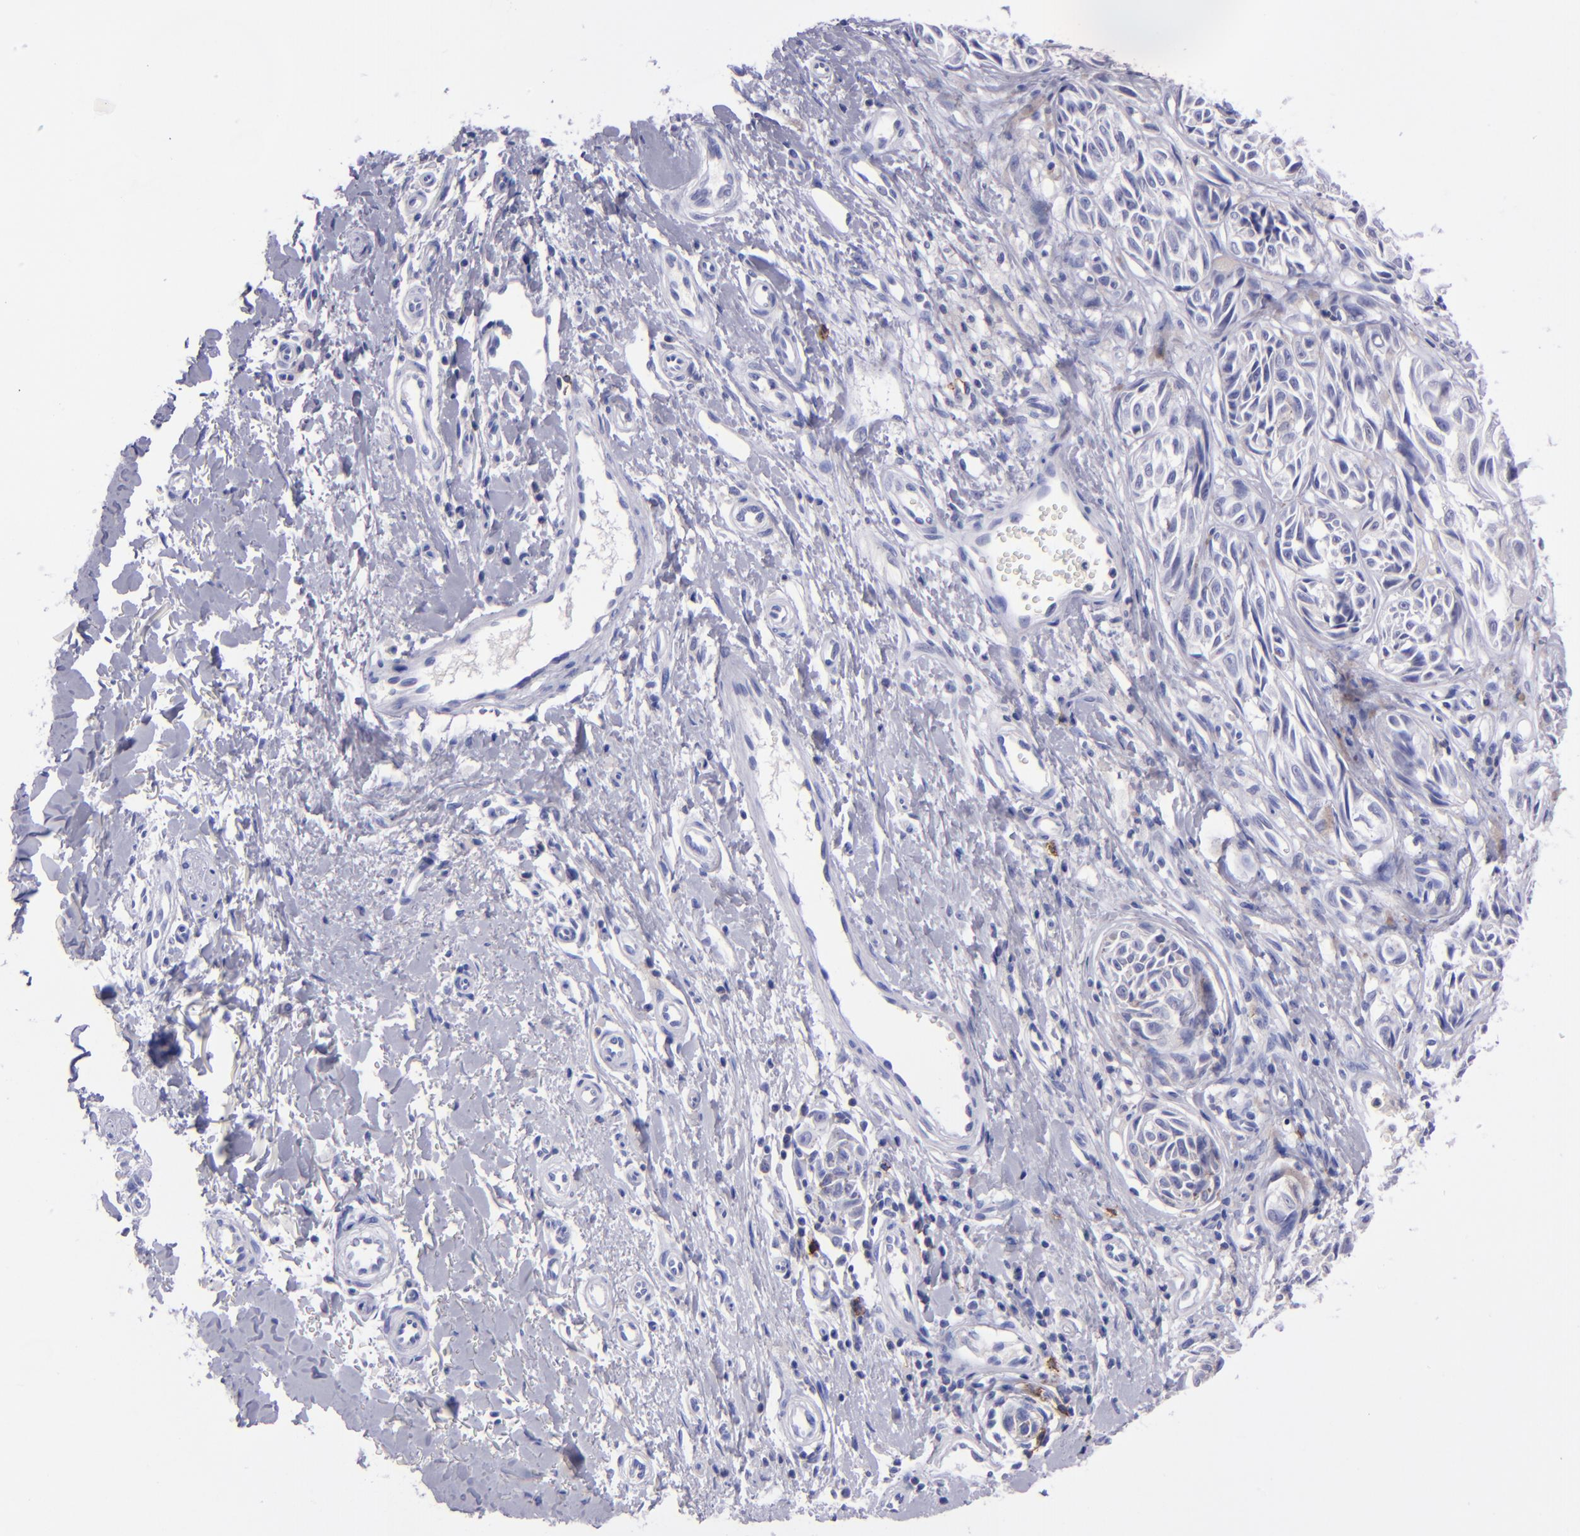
{"staining": {"intensity": "weak", "quantity": "<25%", "location": "cytoplasmic/membranous"}, "tissue": "melanoma", "cell_type": "Tumor cells", "image_type": "cancer", "snomed": [{"axis": "morphology", "description": "Malignant melanoma, NOS"}, {"axis": "topography", "description": "Skin"}], "caption": "The histopathology image exhibits no staining of tumor cells in melanoma. The staining is performed using DAB brown chromogen with nuclei counter-stained in using hematoxylin.", "gene": "CD37", "patient": {"sex": "male", "age": 67}}